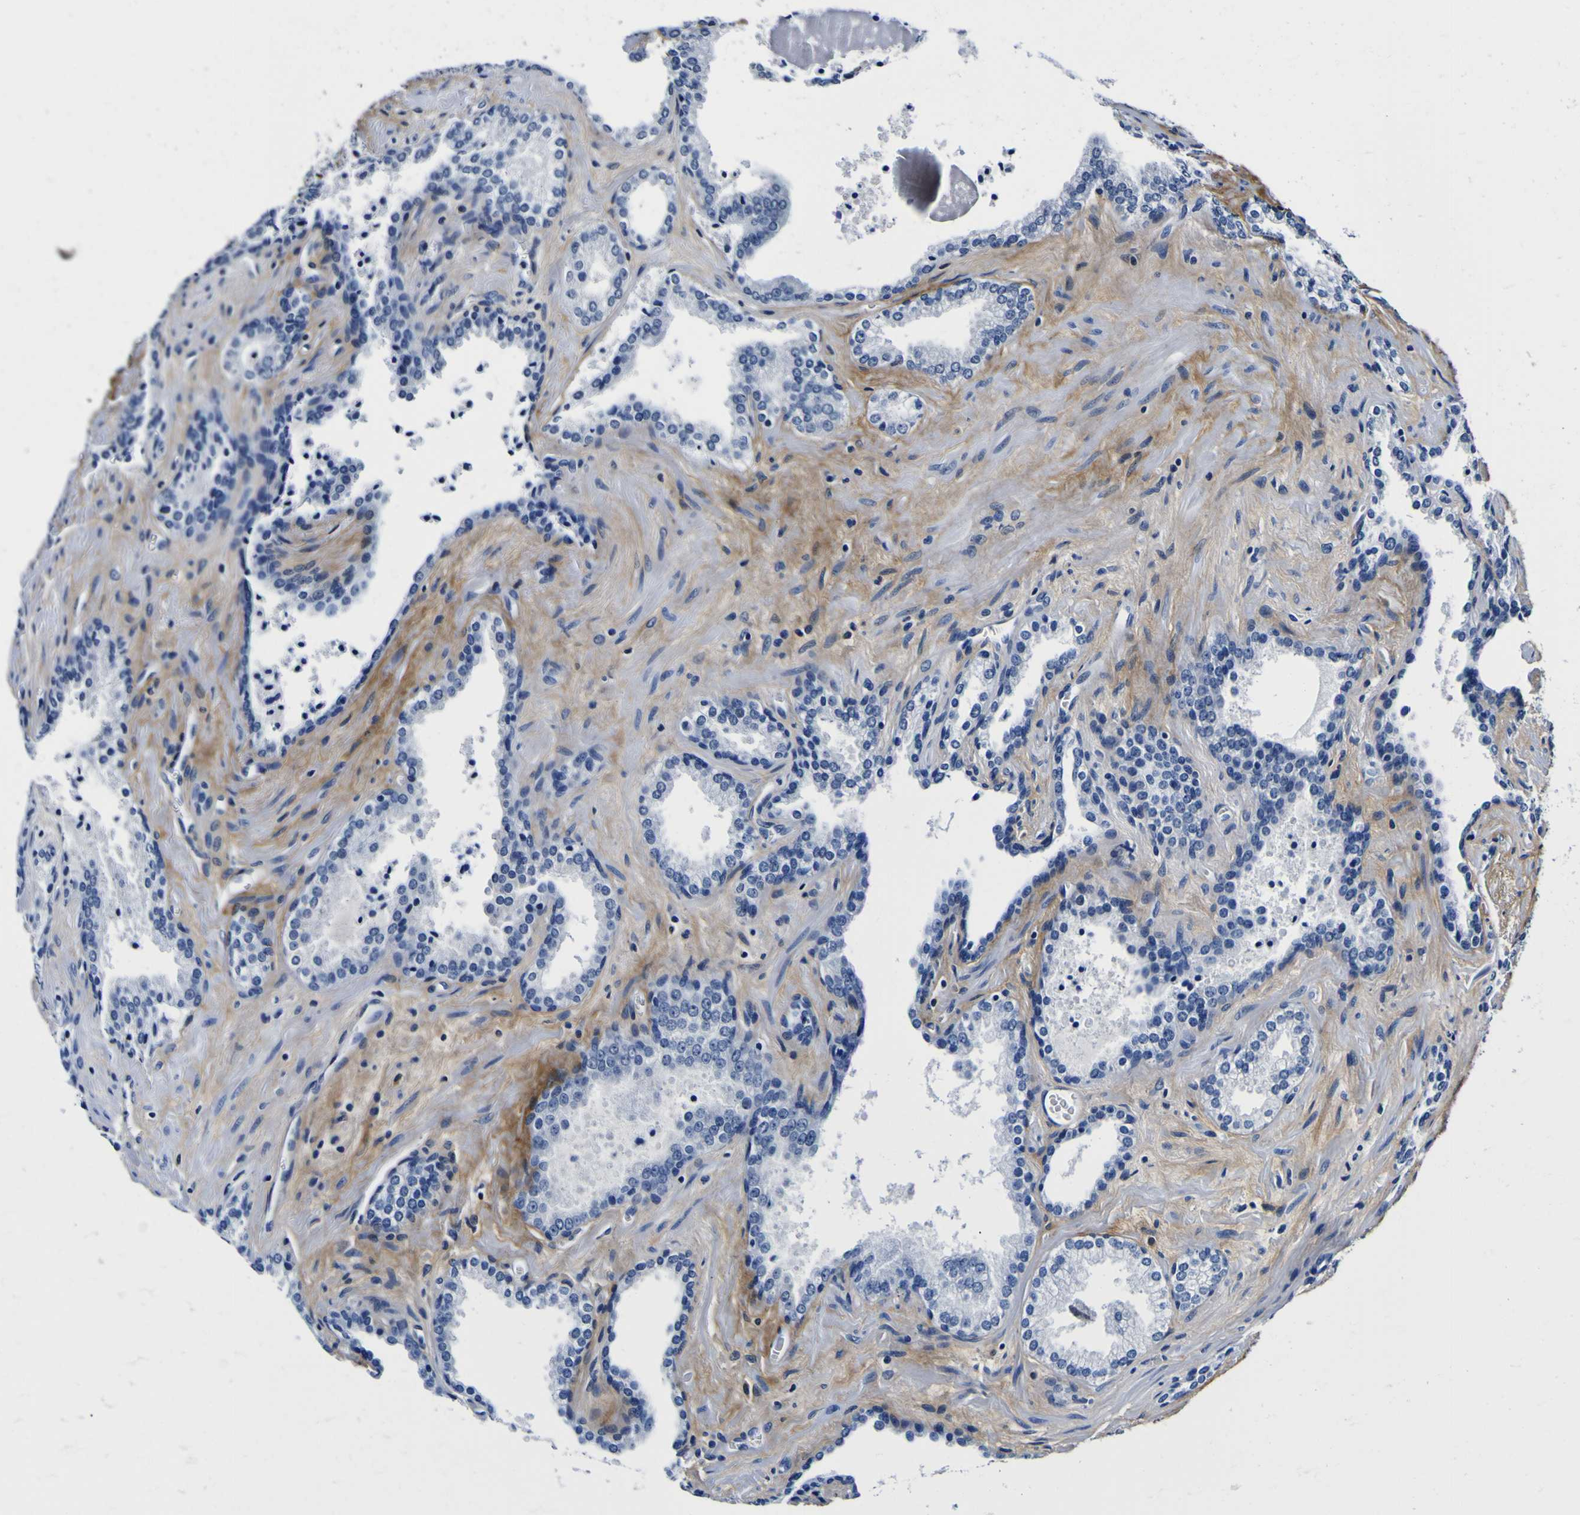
{"staining": {"intensity": "negative", "quantity": "none", "location": "none"}, "tissue": "prostate cancer", "cell_type": "Tumor cells", "image_type": "cancer", "snomed": [{"axis": "morphology", "description": "Adenocarcinoma, Low grade"}, {"axis": "topography", "description": "Prostate"}], "caption": "Immunohistochemical staining of human prostate cancer (adenocarcinoma (low-grade)) displays no significant expression in tumor cells. The staining is performed using DAB (3,3'-diaminobenzidine) brown chromogen with nuclei counter-stained in using hematoxylin.", "gene": "POSTN", "patient": {"sex": "male", "age": 60}}